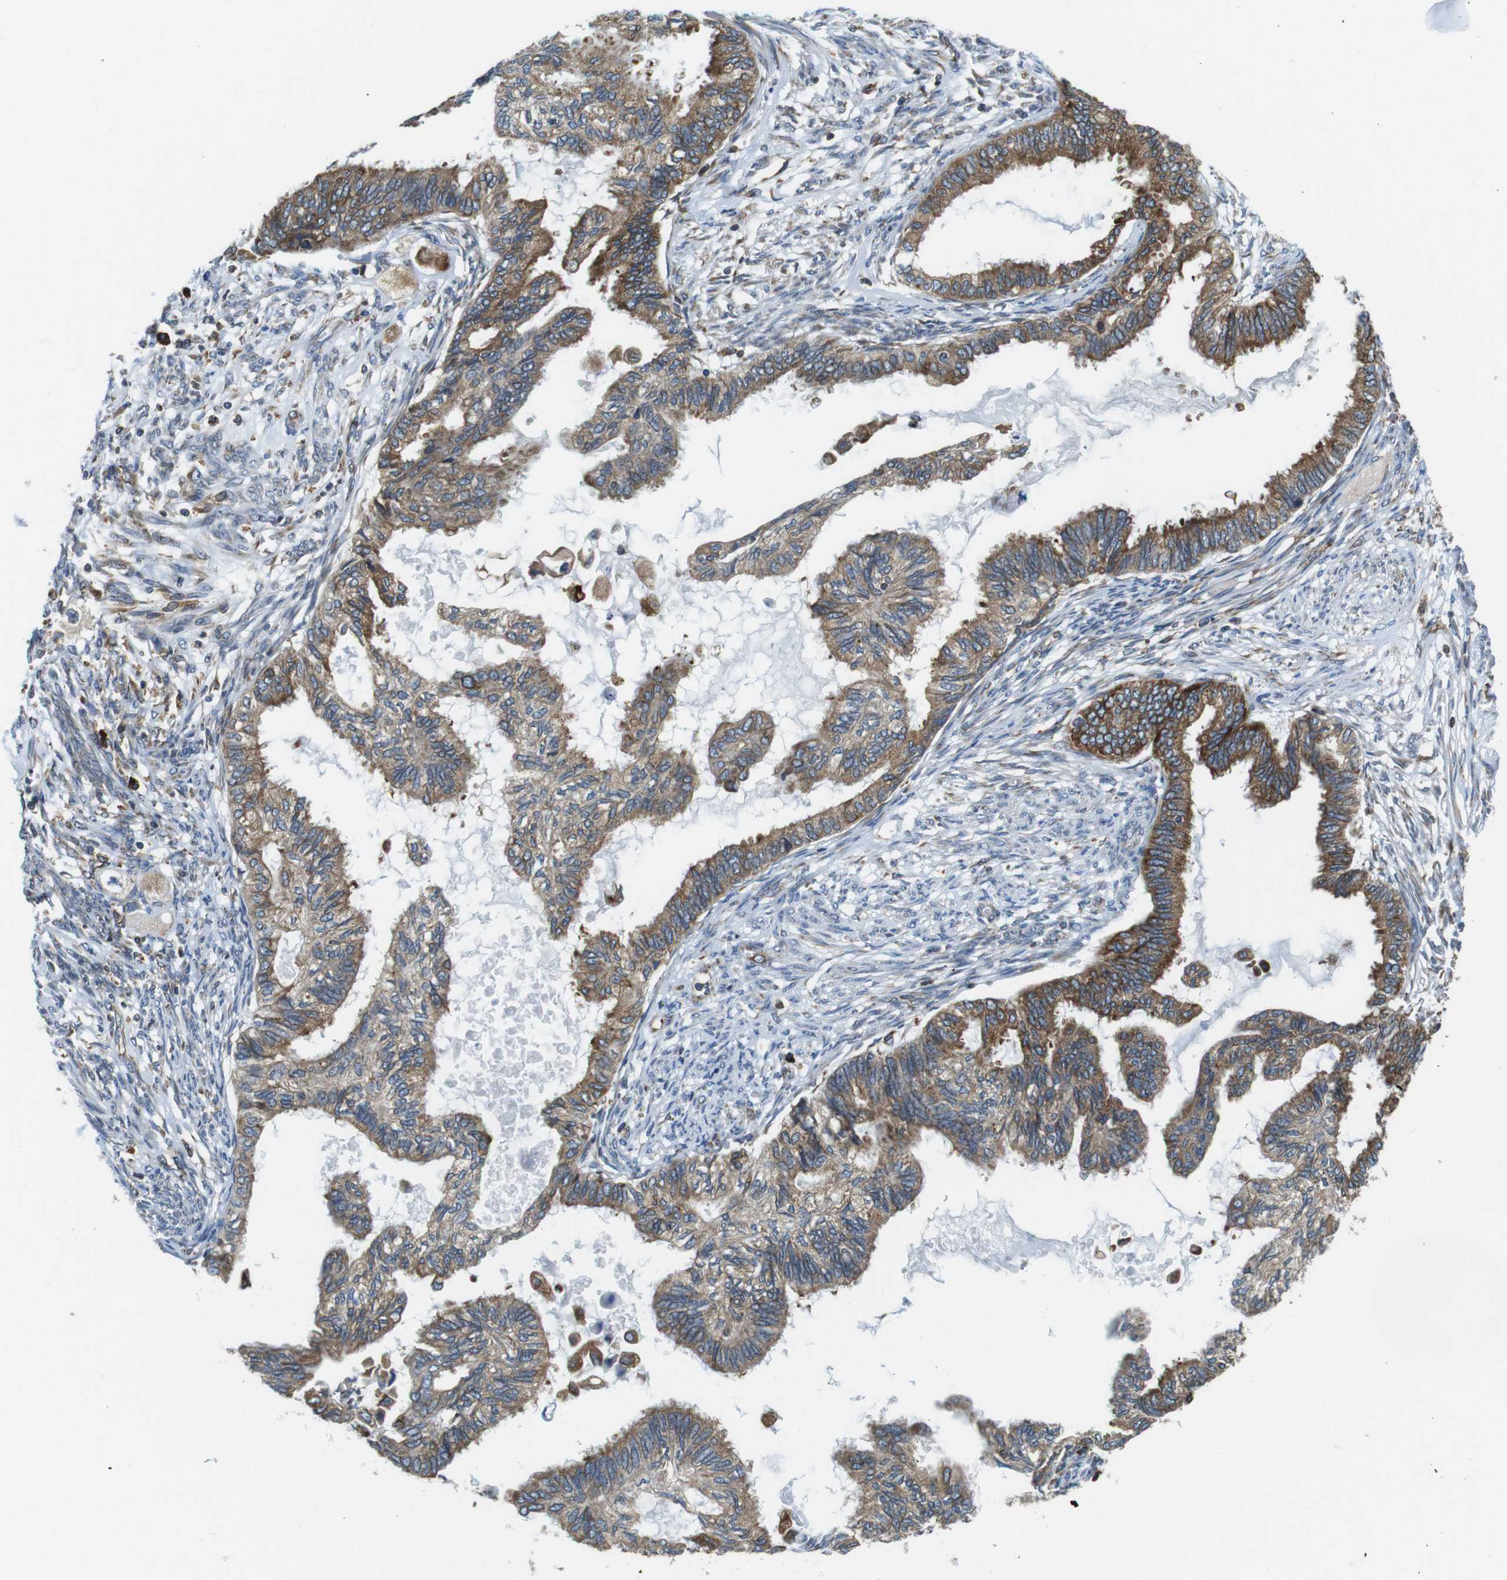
{"staining": {"intensity": "moderate", "quantity": ">75%", "location": "cytoplasmic/membranous"}, "tissue": "cervical cancer", "cell_type": "Tumor cells", "image_type": "cancer", "snomed": [{"axis": "morphology", "description": "Normal tissue, NOS"}, {"axis": "morphology", "description": "Adenocarcinoma, NOS"}, {"axis": "topography", "description": "Cervix"}, {"axis": "topography", "description": "Endometrium"}], "caption": "Immunohistochemical staining of cervical cancer (adenocarcinoma) shows moderate cytoplasmic/membranous protein staining in approximately >75% of tumor cells. (brown staining indicates protein expression, while blue staining denotes nuclei).", "gene": "UGGT1", "patient": {"sex": "female", "age": 86}}